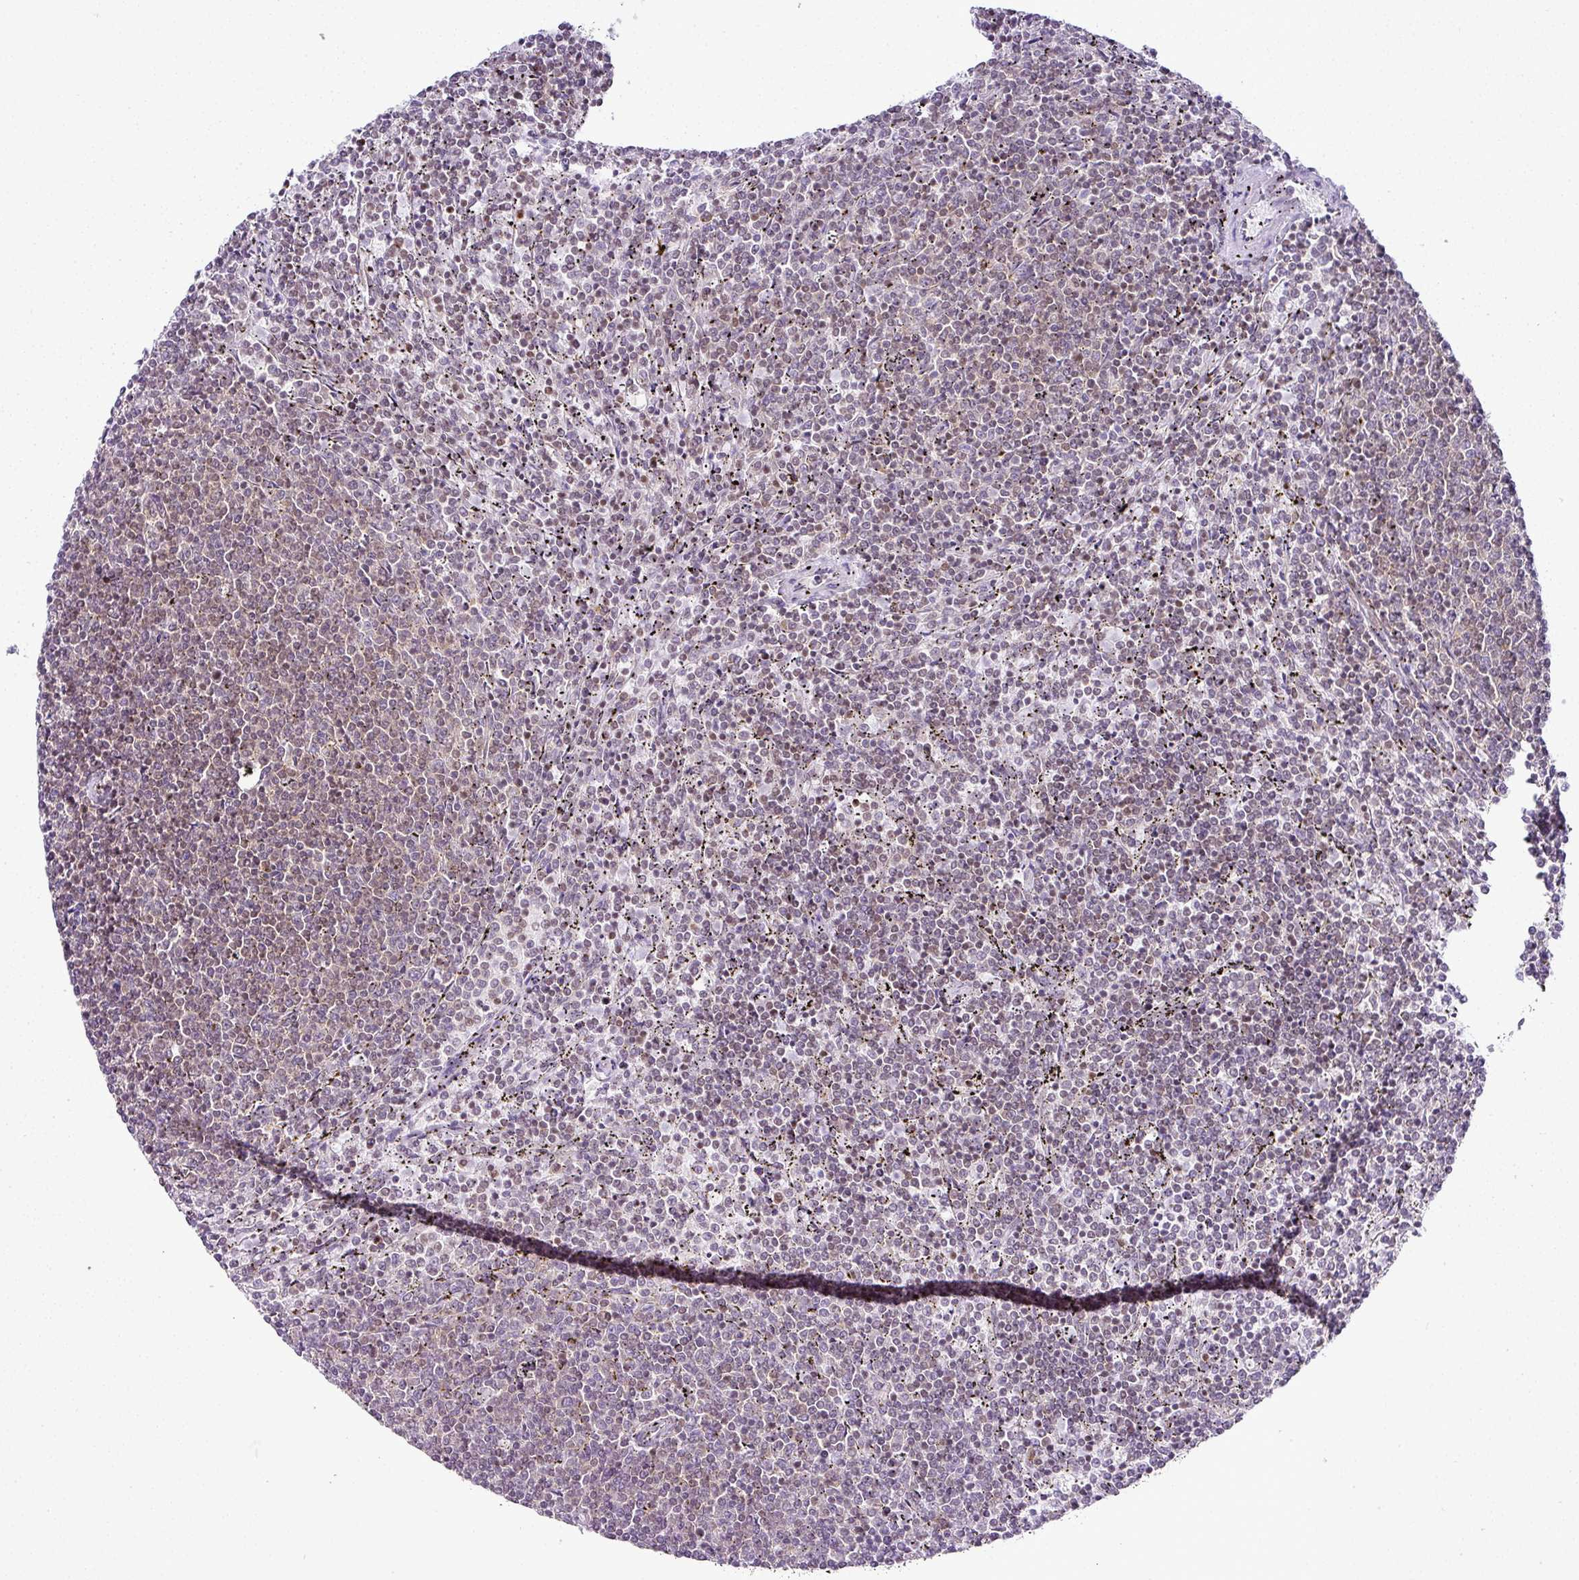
{"staining": {"intensity": "weak", "quantity": "25%-75%", "location": "nuclear"}, "tissue": "lymphoma", "cell_type": "Tumor cells", "image_type": "cancer", "snomed": [{"axis": "morphology", "description": "Malignant lymphoma, non-Hodgkin's type, Low grade"}, {"axis": "topography", "description": "Spleen"}], "caption": "Weak nuclear expression is seen in about 25%-75% of tumor cells in lymphoma. The staining was performed using DAB to visualize the protein expression in brown, while the nuclei were stained in blue with hematoxylin (Magnification: 20x).", "gene": "FAM32A", "patient": {"sex": "female", "age": 50}}